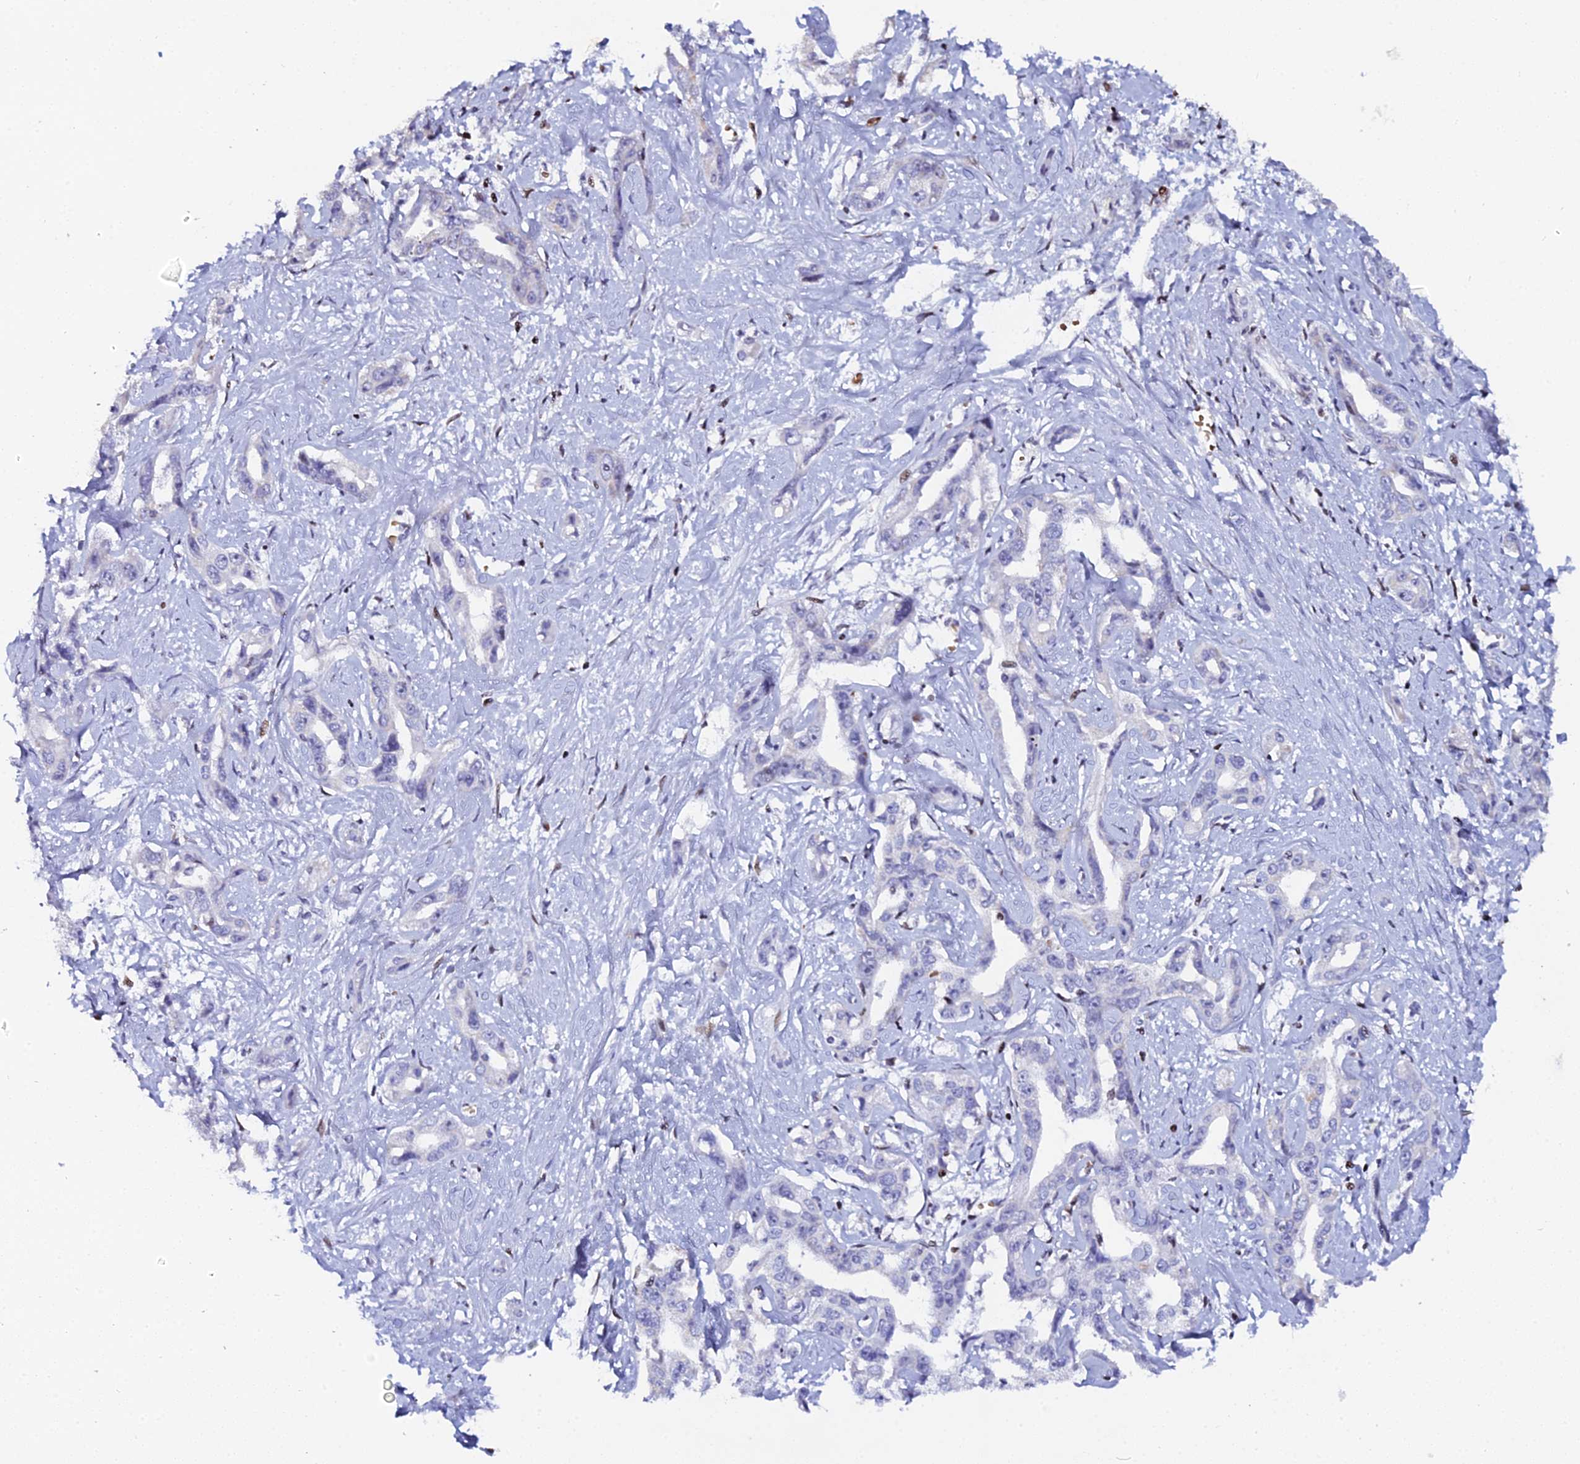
{"staining": {"intensity": "moderate", "quantity": "<25%", "location": "nuclear"}, "tissue": "liver cancer", "cell_type": "Tumor cells", "image_type": "cancer", "snomed": [{"axis": "morphology", "description": "Cholangiocarcinoma"}, {"axis": "topography", "description": "Liver"}], "caption": "The immunohistochemical stain highlights moderate nuclear expression in tumor cells of liver cancer tissue.", "gene": "MYNN", "patient": {"sex": "male", "age": 59}}